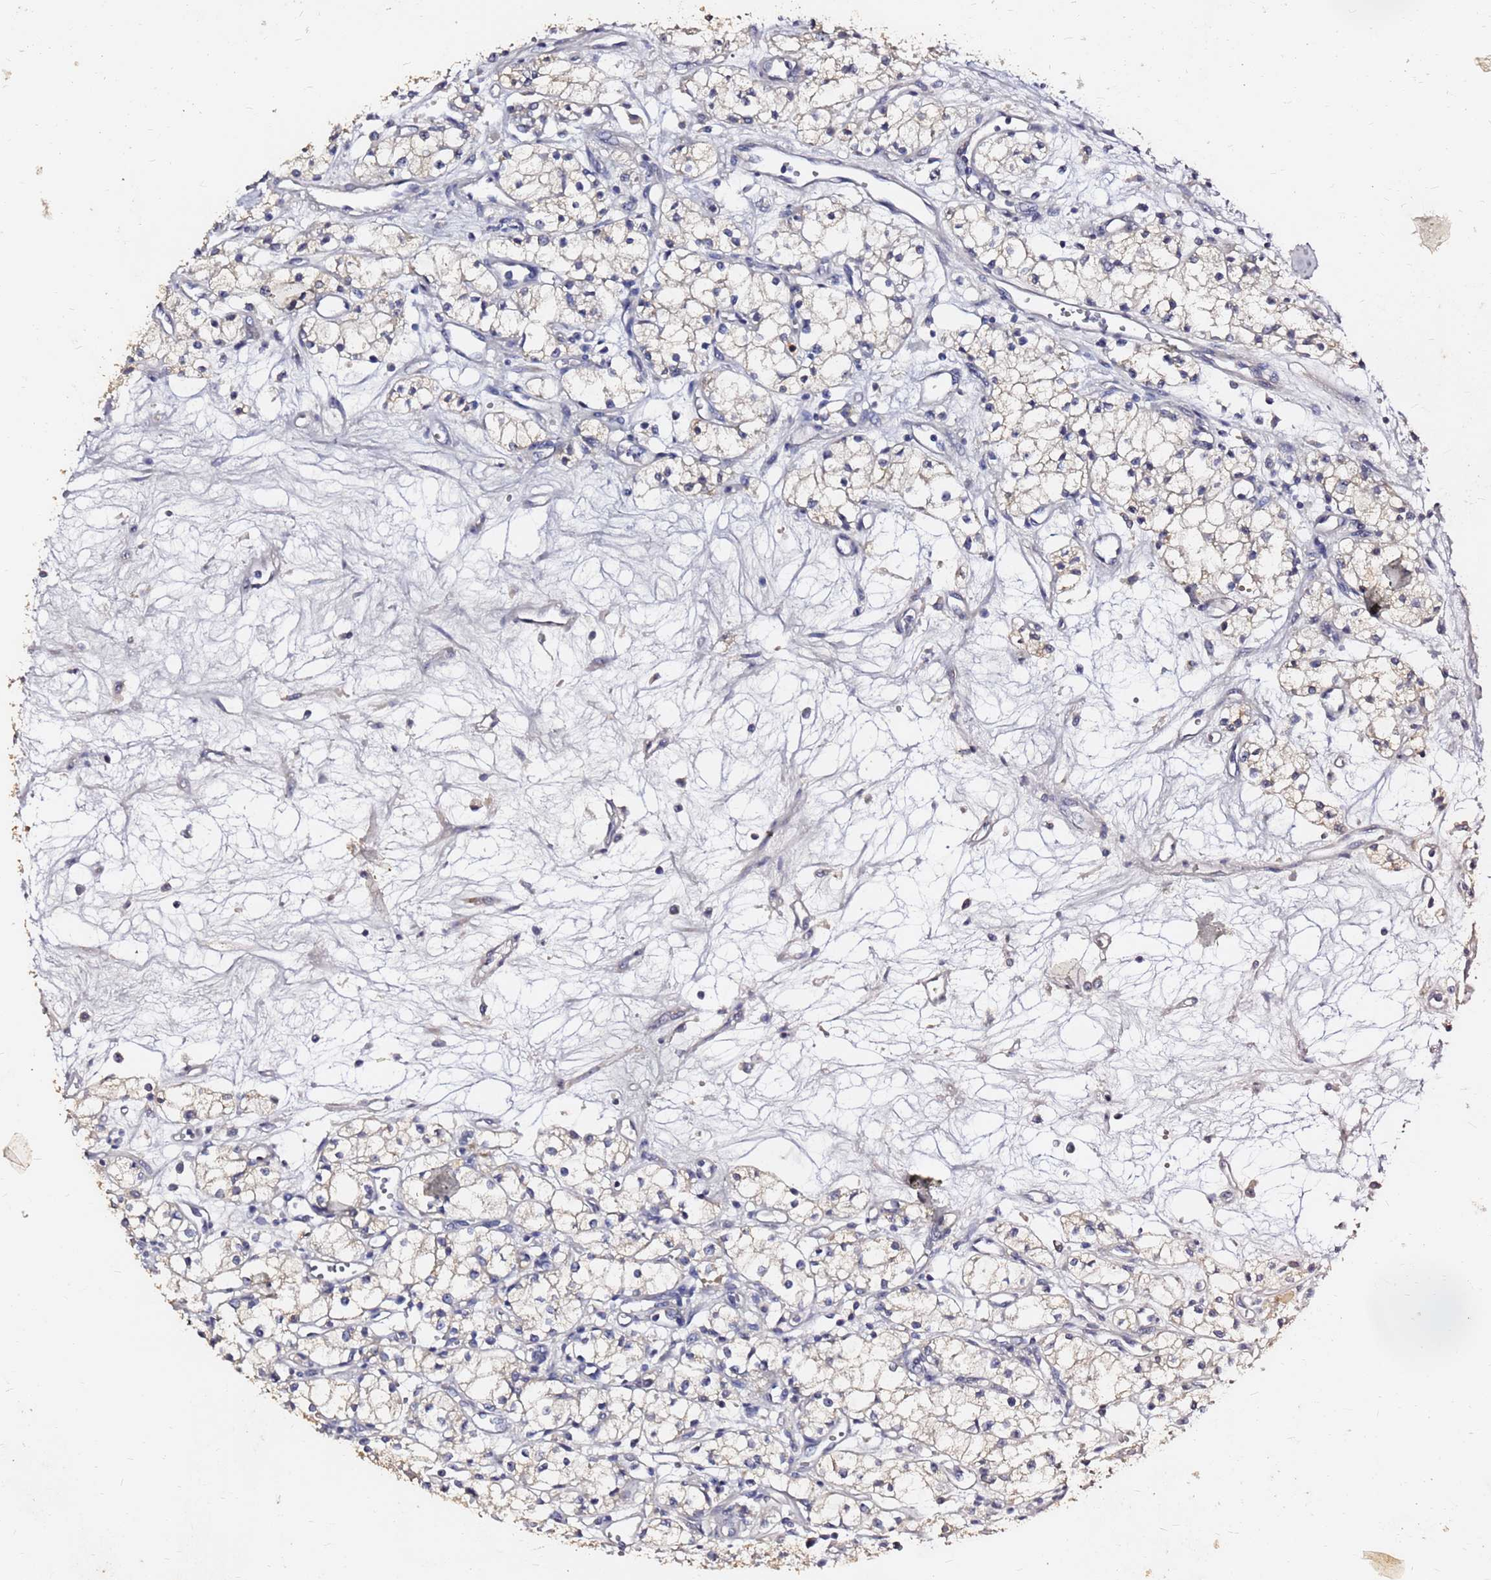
{"staining": {"intensity": "weak", "quantity": "<25%", "location": "cytoplasmic/membranous"}, "tissue": "renal cancer", "cell_type": "Tumor cells", "image_type": "cancer", "snomed": [{"axis": "morphology", "description": "Adenocarcinoma, NOS"}, {"axis": "topography", "description": "Kidney"}], "caption": "DAB immunohistochemical staining of renal cancer (adenocarcinoma) reveals no significant expression in tumor cells. (DAB (3,3'-diaminobenzidine) immunohistochemistry, high magnification).", "gene": "FAM183A", "patient": {"sex": "male", "age": 59}}